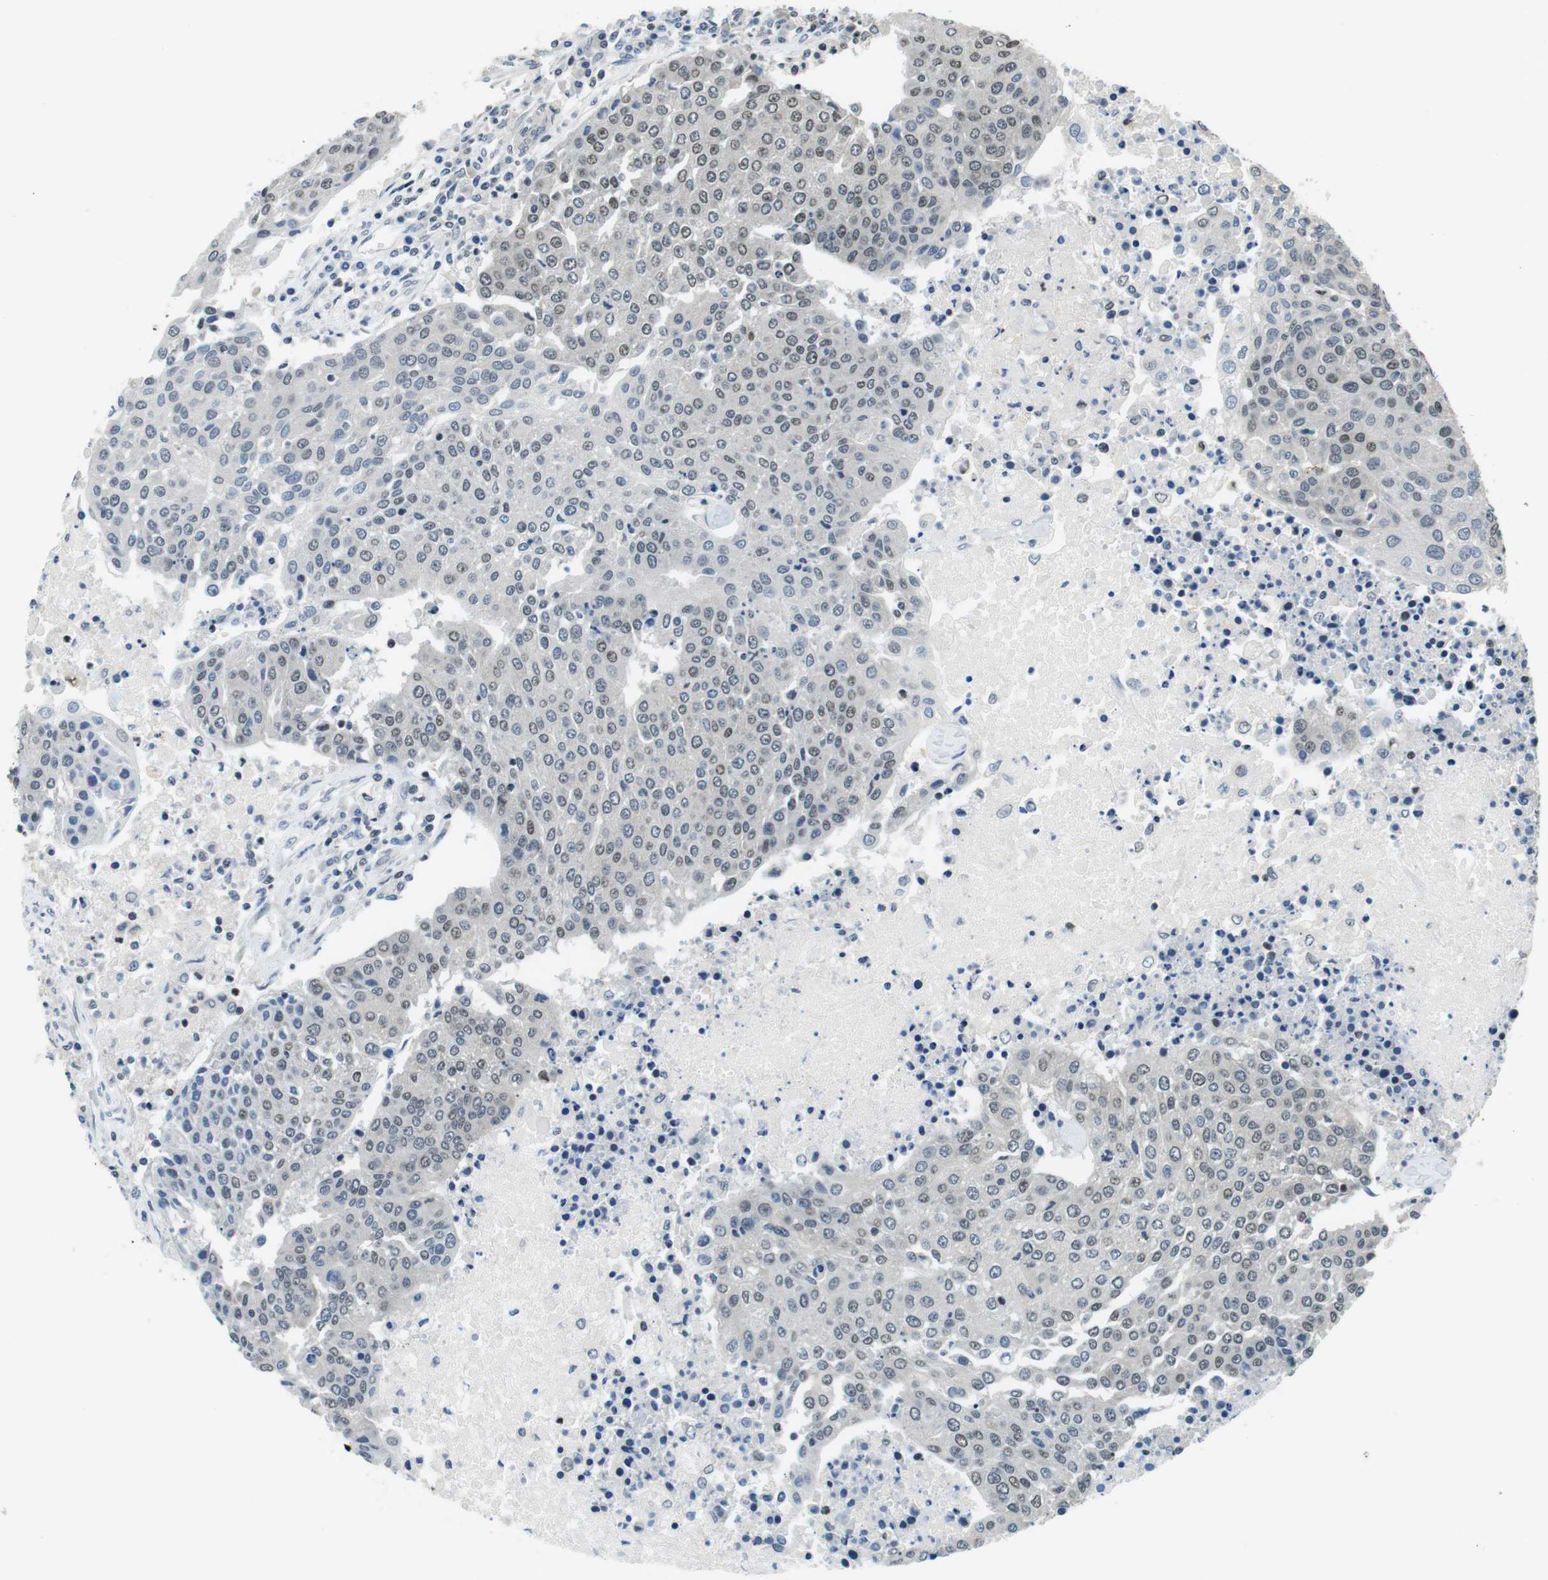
{"staining": {"intensity": "weak", "quantity": "<25%", "location": "nuclear"}, "tissue": "urothelial cancer", "cell_type": "Tumor cells", "image_type": "cancer", "snomed": [{"axis": "morphology", "description": "Urothelial carcinoma, High grade"}, {"axis": "topography", "description": "Urinary bladder"}], "caption": "This is a photomicrograph of immunohistochemistry staining of high-grade urothelial carcinoma, which shows no positivity in tumor cells.", "gene": "NEK4", "patient": {"sex": "female", "age": 85}}